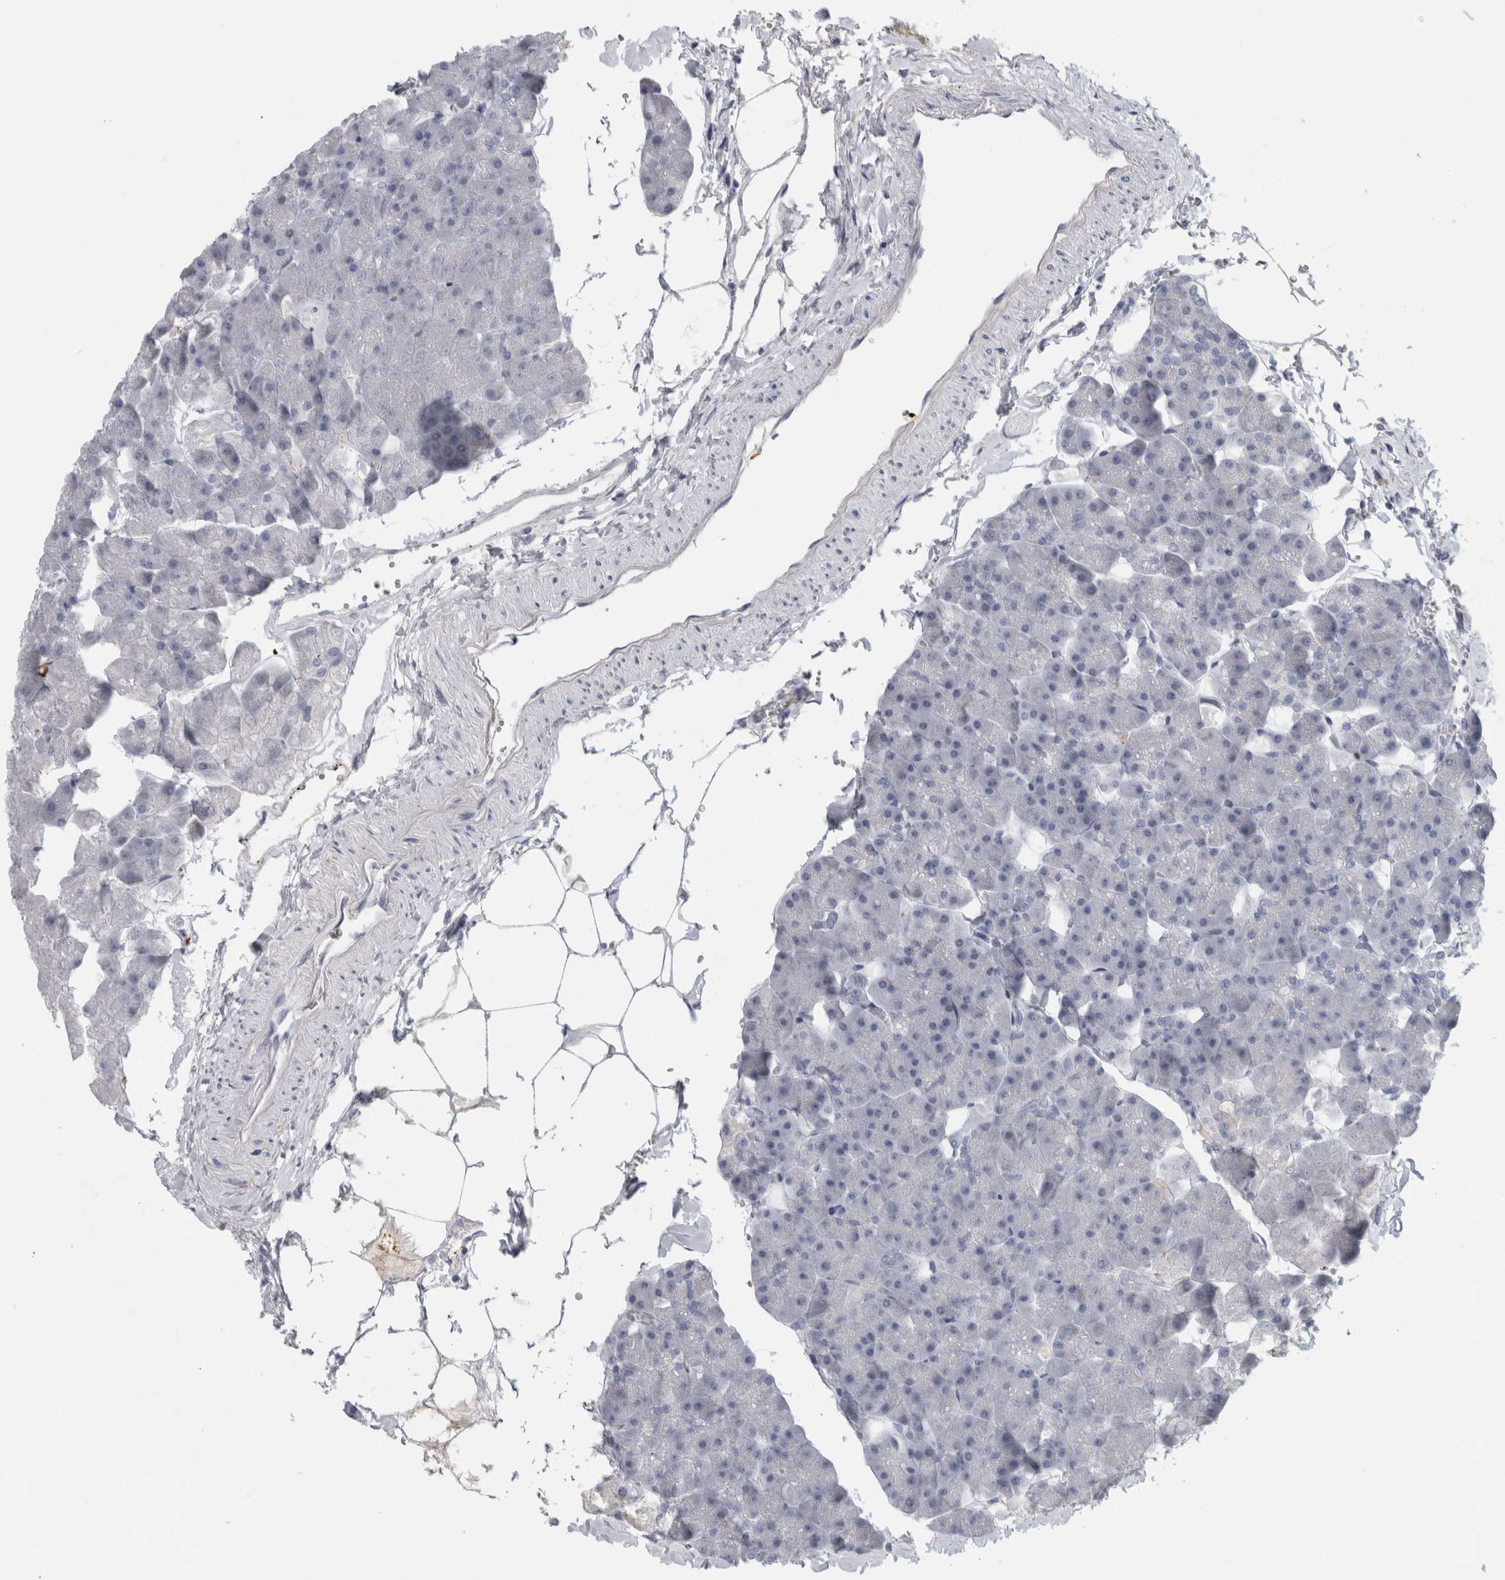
{"staining": {"intensity": "negative", "quantity": "none", "location": "none"}, "tissue": "pancreas", "cell_type": "Exocrine glandular cells", "image_type": "normal", "snomed": [{"axis": "morphology", "description": "Normal tissue, NOS"}, {"axis": "topography", "description": "Pancreas"}], "caption": "Immunohistochemistry (IHC) photomicrograph of normal pancreas stained for a protein (brown), which displays no positivity in exocrine glandular cells. Brightfield microscopy of immunohistochemistry (IHC) stained with DAB (brown) and hematoxylin (blue), captured at high magnification.", "gene": "ADAM2", "patient": {"sex": "male", "age": 35}}